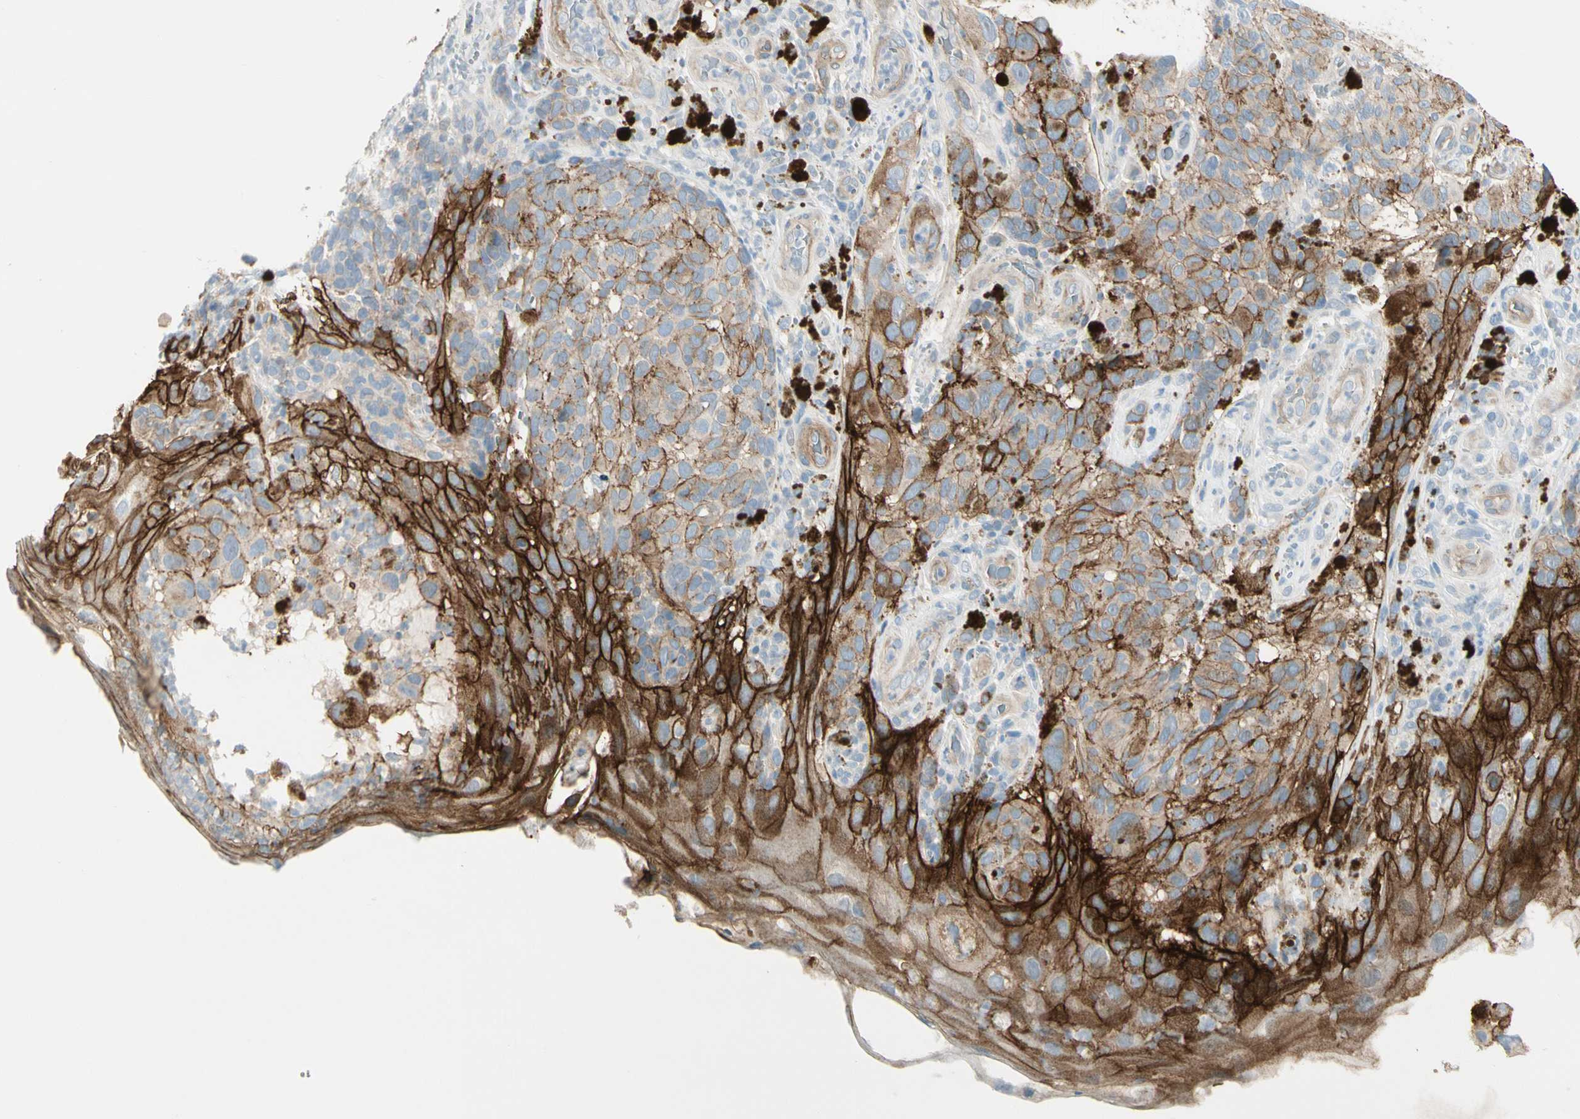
{"staining": {"intensity": "moderate", "quantity": ">75%", "location": "cytoplasmic/membranous"}, "tissue": "melanoma", "cell_type": "Tumor cells", "image_type": "cancer", "snomed": [{"axis": "morphology", "description": "Malignant melanoma, NOS"}, {"axis": "topography", "description": "Skin"}], "caption": "Protein expression analysis of melanoma reveals moderate cytoplasmic/membranous expression in about >75% of tumor cells.", "gene": "ITGA3", "patient": {"sex": "female", "age": 73}}